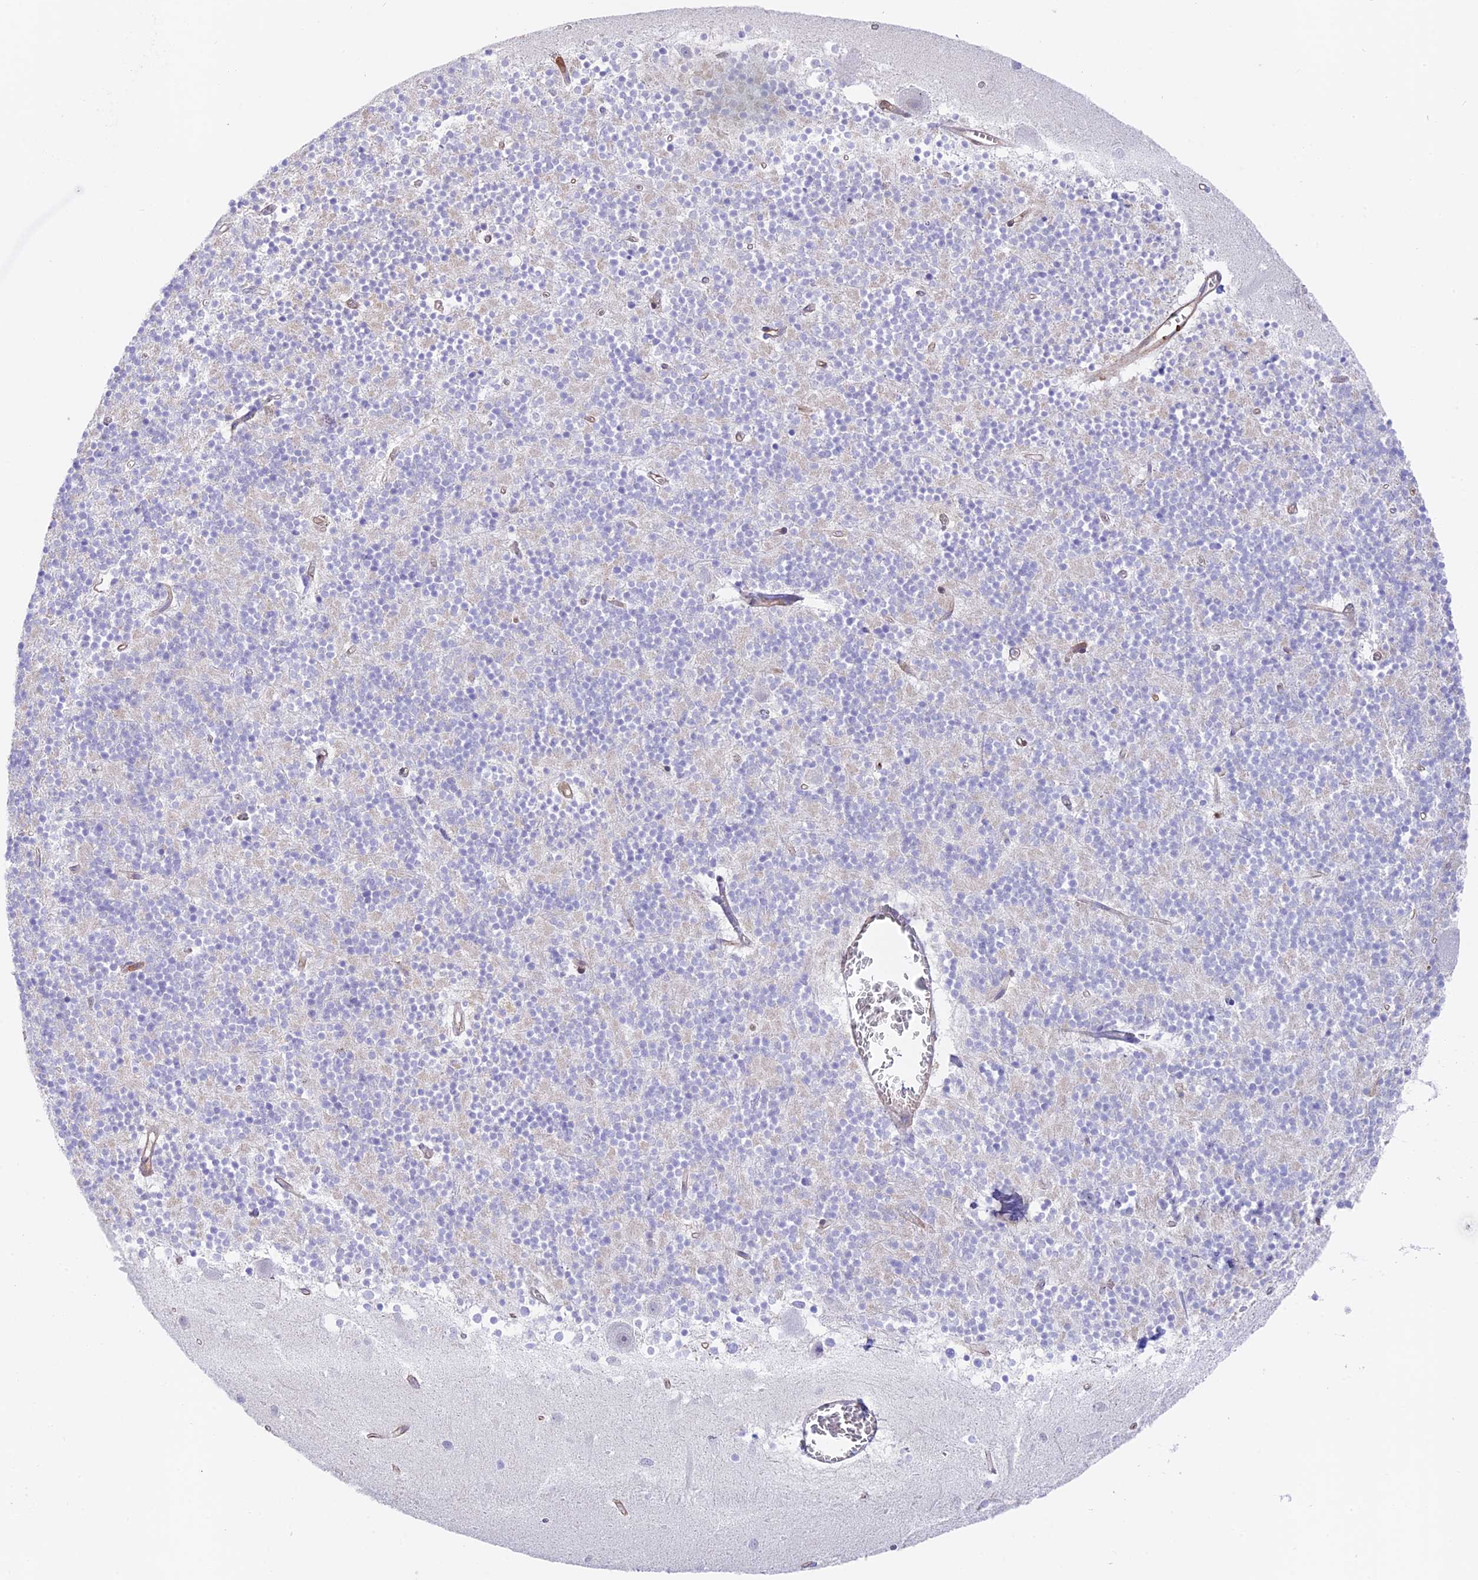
{"staining": {"intensity": "negative", "quantity": "none", "location": "none"}, "tissue": "cerebellum", "cell_type": "Cells in granular layer", "image_type": "normal", "snomed": [{"axis": "morphology", "description": "Normal tissue, NOS"}, {"axis": "topography", "description": "Cerebellum"}], "caption": "Image shows no significant protein staining in cells in granular layer of normal cerebellum.", "gene": "DENND1C", "patient": {"sex": "male", "age": 54}}